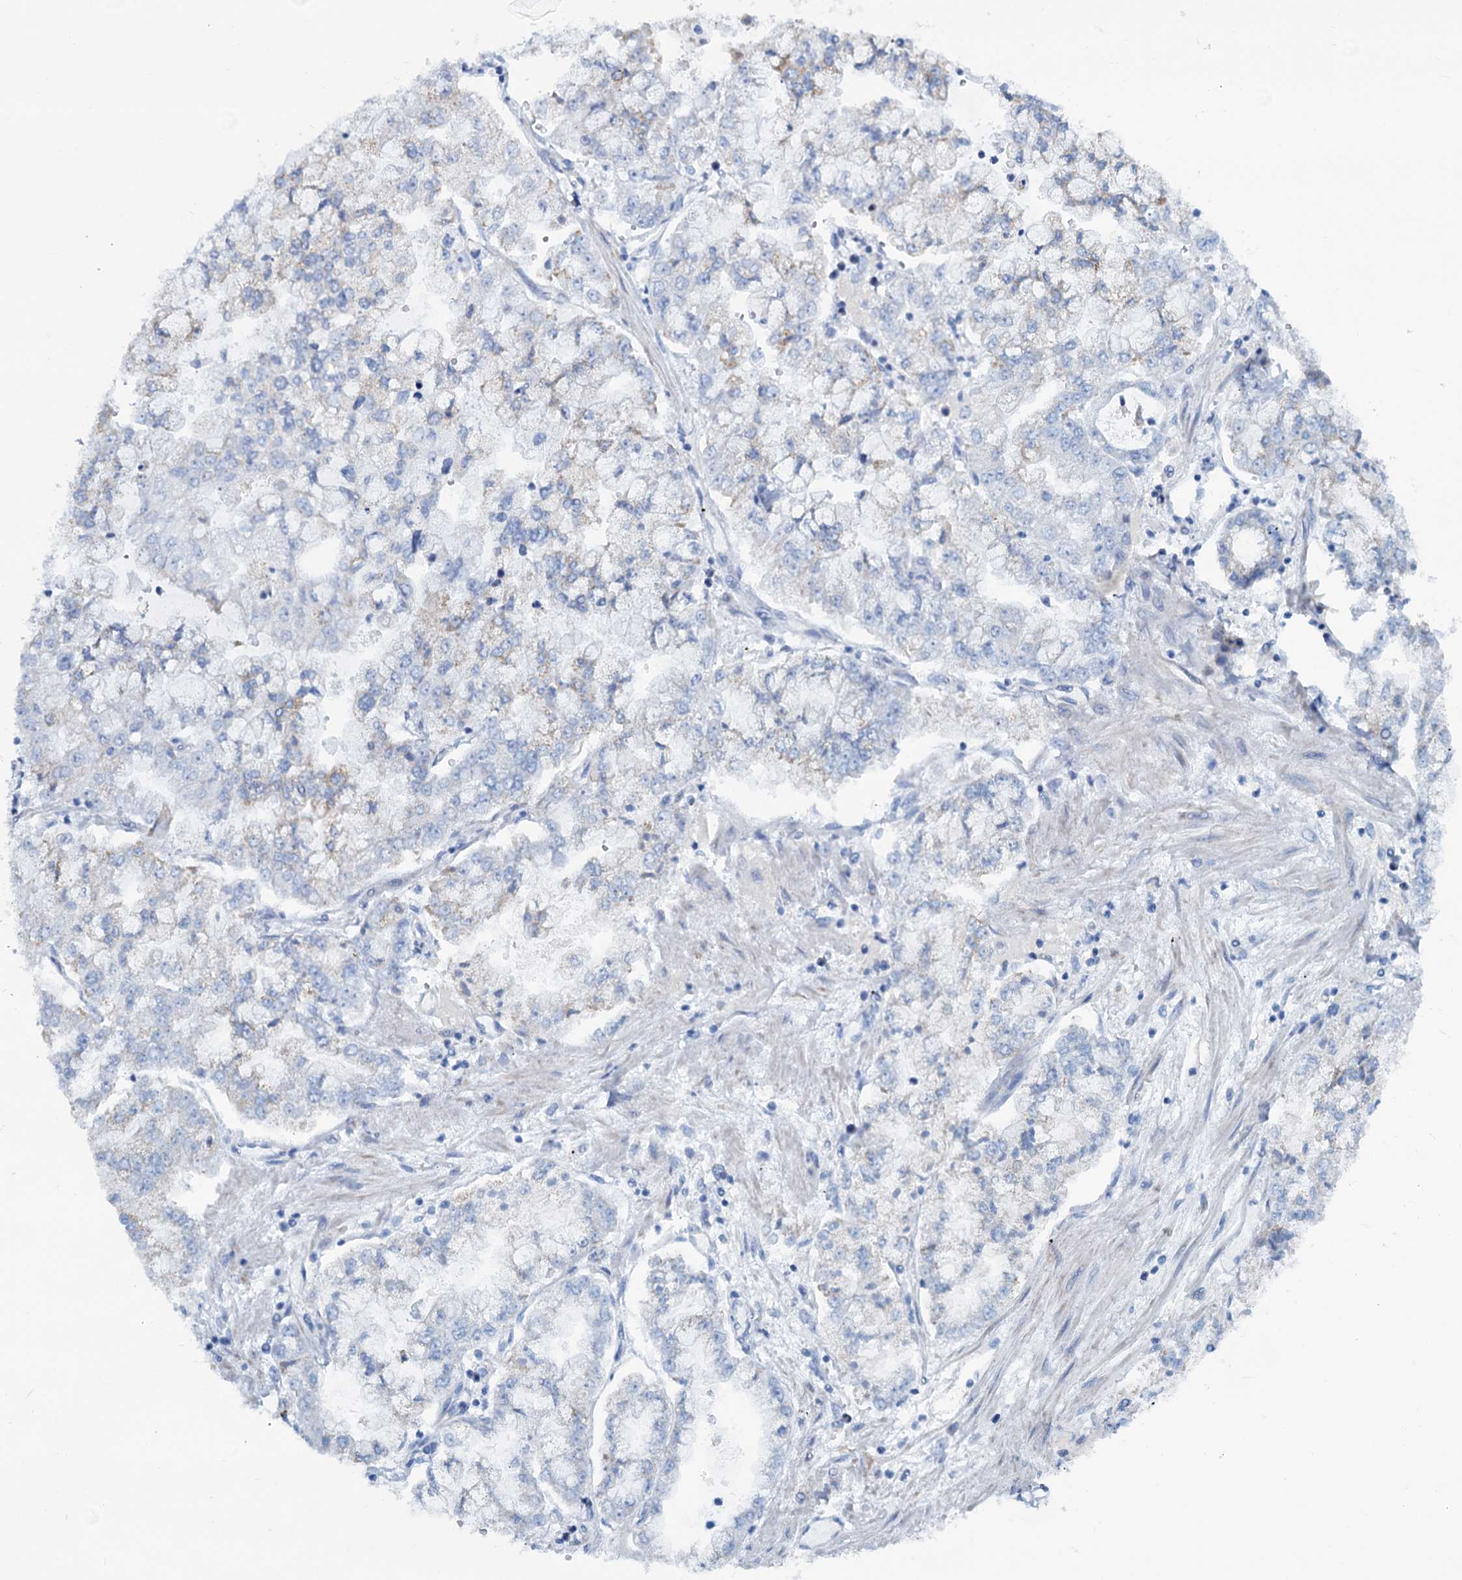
{"staining": {"intensity": "negative", "quantity": "none", "location": "none"}, "tissue": "stomach cancer", "cell_type": "Tumor cells", "image_type": "cancer", "snomed": [{"axis": "morphology", "description": "Adenocarcinoma, NOS"}, {"axis": "topography", "description": "Stomach"}], "caption": "DAB immunohistochemical staining of human stomach cancer (adenocarcinoma) displays no significant positivity in tumor cells. Nuclei are stained in blue.", "gene": "SLC1A3", "patient": {"sex": "male", "age": 76}}